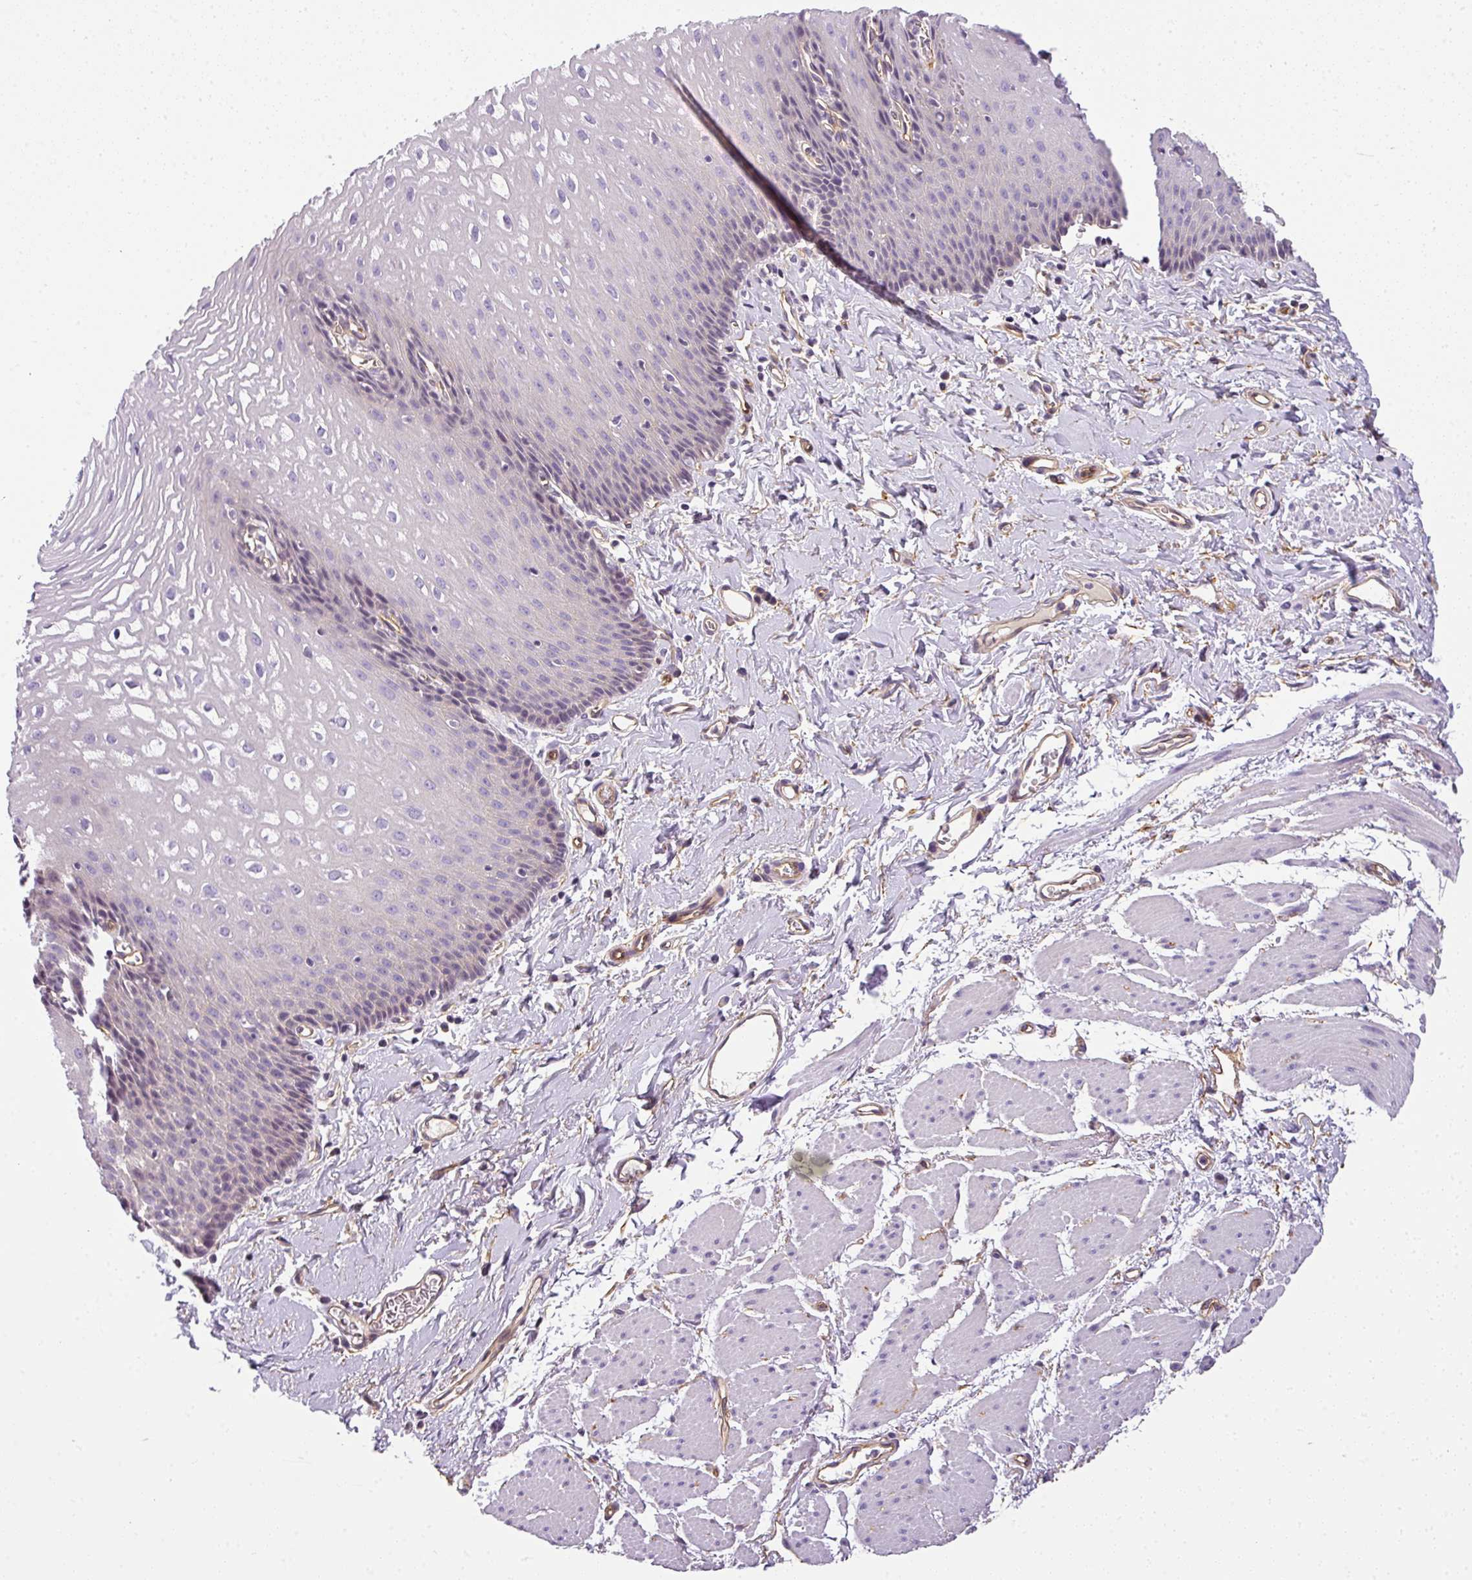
{"staining": {"intensity": "negative", "quantity": "none", "location": "none"}, "tissue": "esophagus", "cell_type": "Squamous epithelial cells", "image_type": "normal", "snomed": [{"axis": "morphology", "description": "Normal tissue, NOS"}, {"axis": "topography", "description": "Esophagus"}], "caption": "Immunohistochemistry of benign esophagus displays no staining in squamous epithelial cells.", "gene": "OR11H4", "patient": {"sex": "male", "age": 70}}